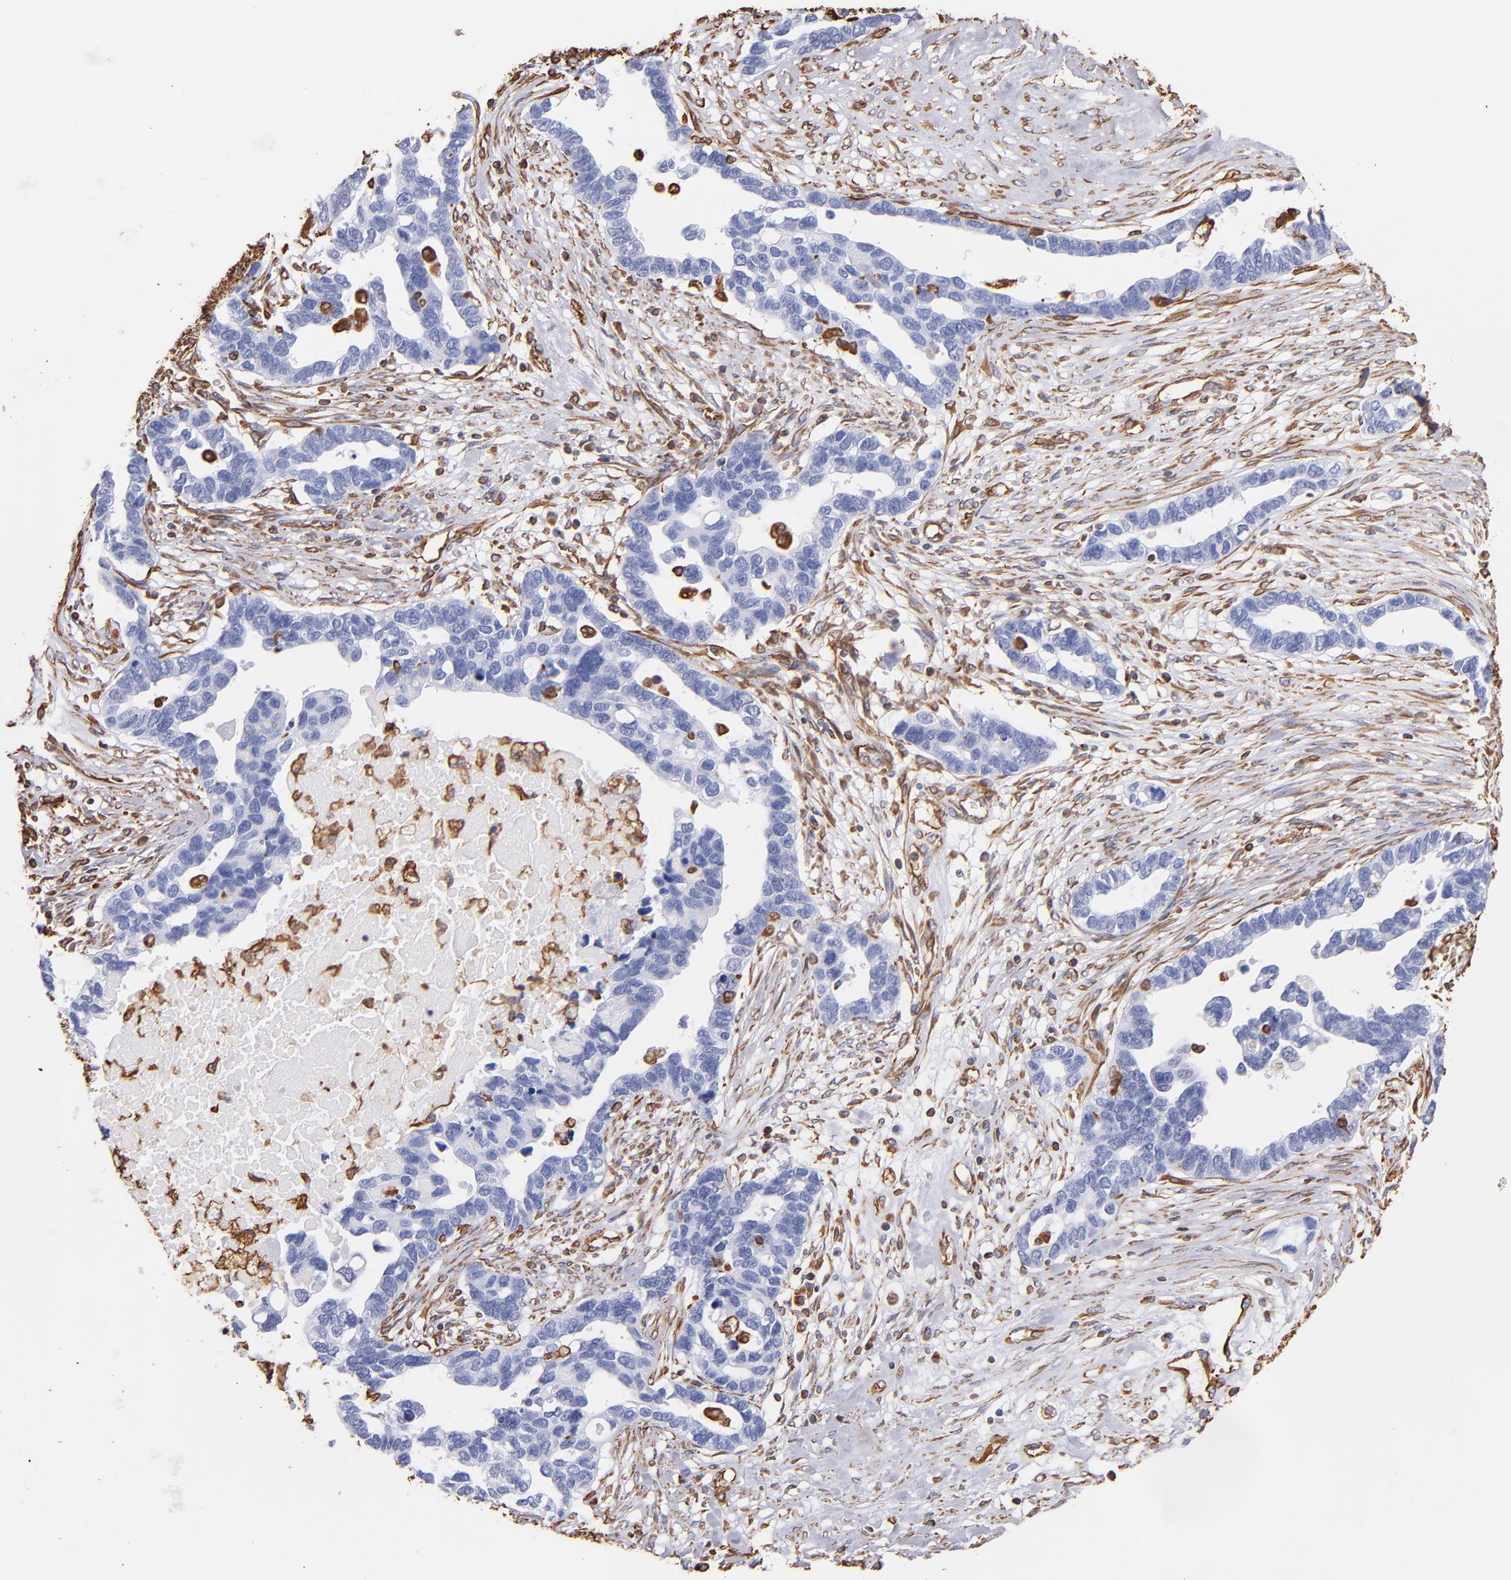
{"staining": {"intensity": "negative", "quantity": "none", "location": "none"}, "tissue": "ovarian cancer", "cell_type": "Tumor cells", "image_type": "cancer", "snomed": [{"axis": "morphology", "description": "Cystadenocarcinoma, serous, NOS"}, {"axis": "topography", "description": "Ovary"}], "caption": "This is an immunohistochemistry micrograph of serous cystadenocarcinoma (ovarian). There is no positivity in tumor cells.", "gene": "VIM", "patient": {"sex": "female", "age": 54}}